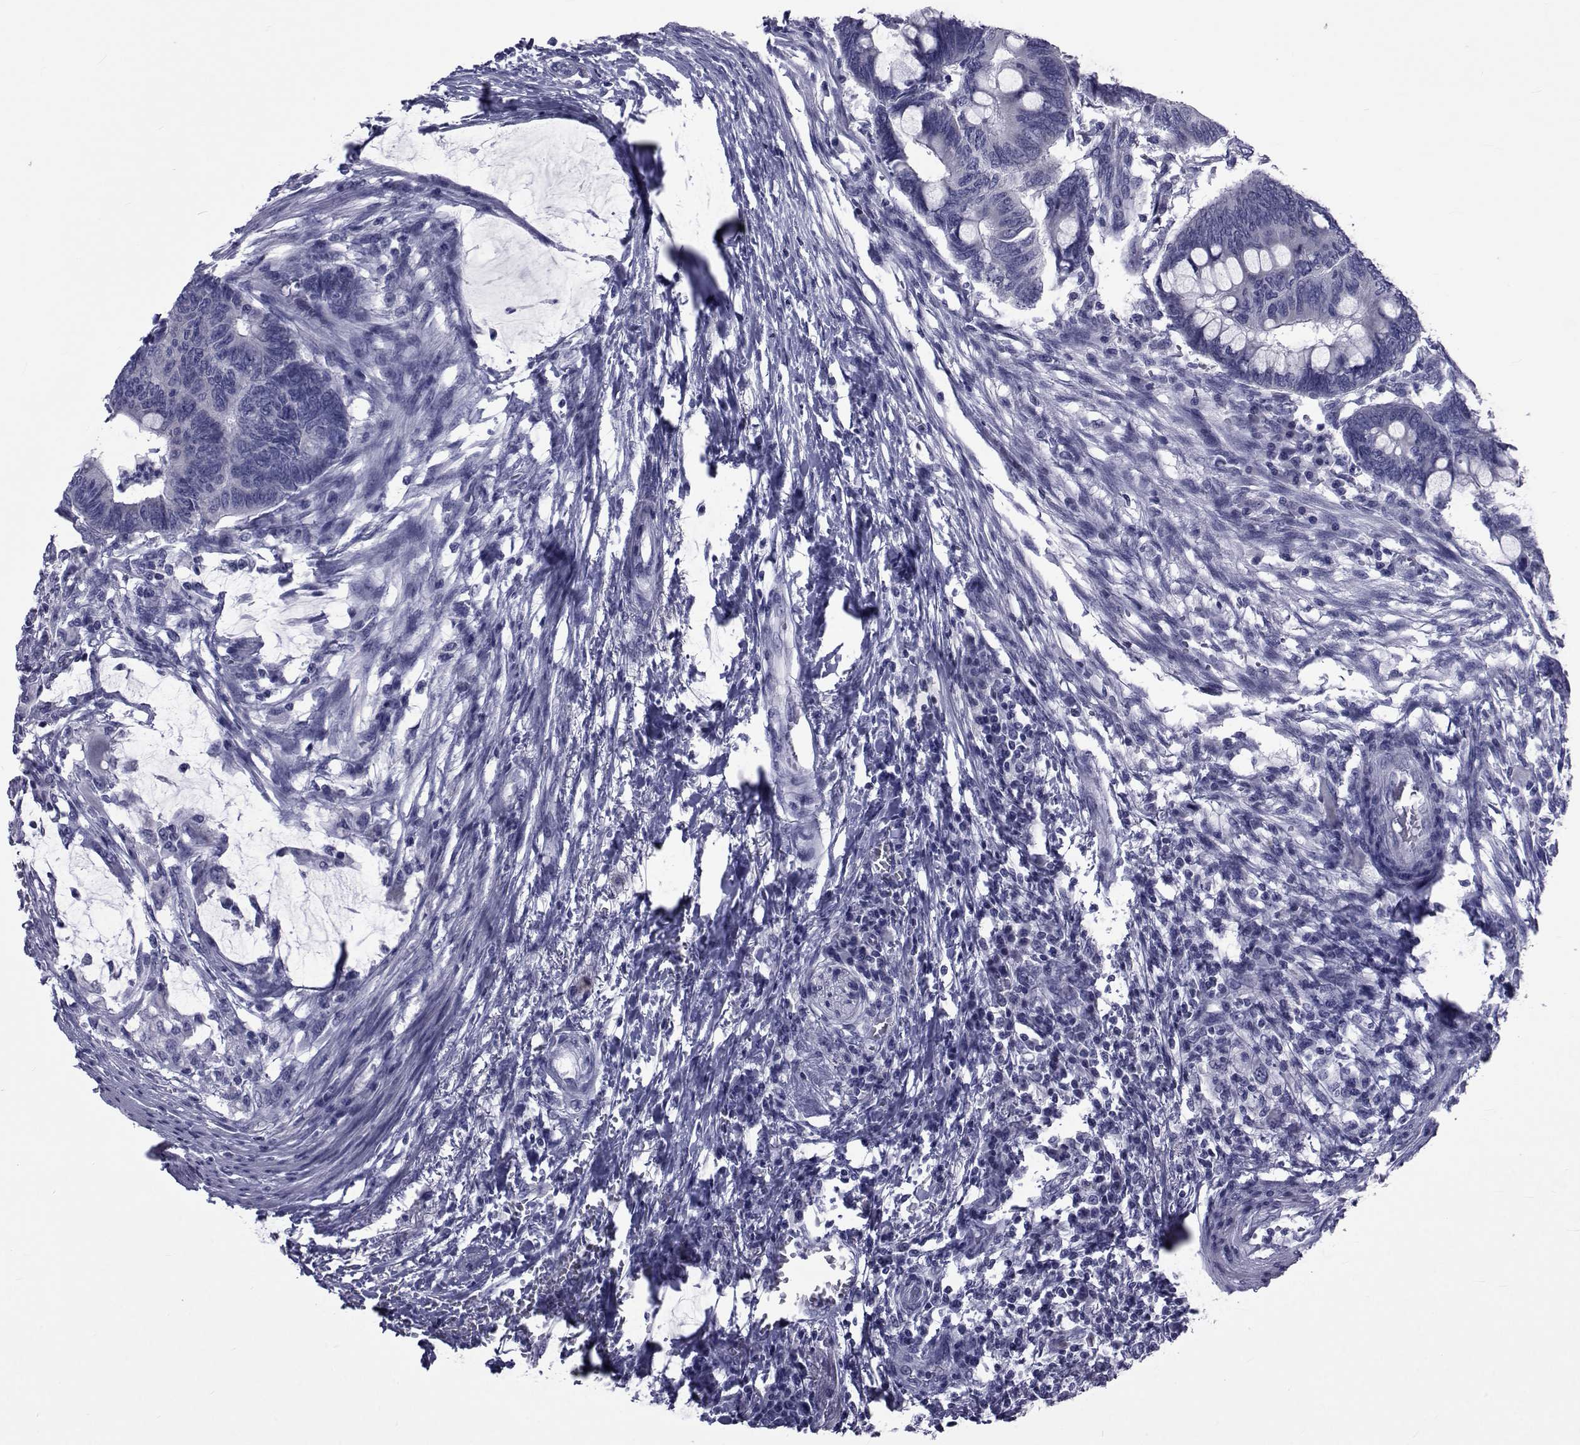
{"staining": {"intensity": "negative", "quantity": "none", "location": "none"}, "tissue": "colorectal cancer", "cell_type": "Tumor cells", "image_type": "cancer", "snomed": [{"axis": "morphology", "description": "Normal tissue, NOS"}, {"axis": "morphology", "description": "Adenocarcinoma, NOS"}, {"axis": "topography", "description": "Rectum"}, {"axis": "topography", "description": "Peripheral nerve tissue"}], "caption": "Immunohistochemical staining of colorectal adenocarcinoma demonstrates no significant staining in tumor cells. Nuclei are stained in blue.", "gene": "GKAP1", "patient": {"sex": "male", "age": 92}}